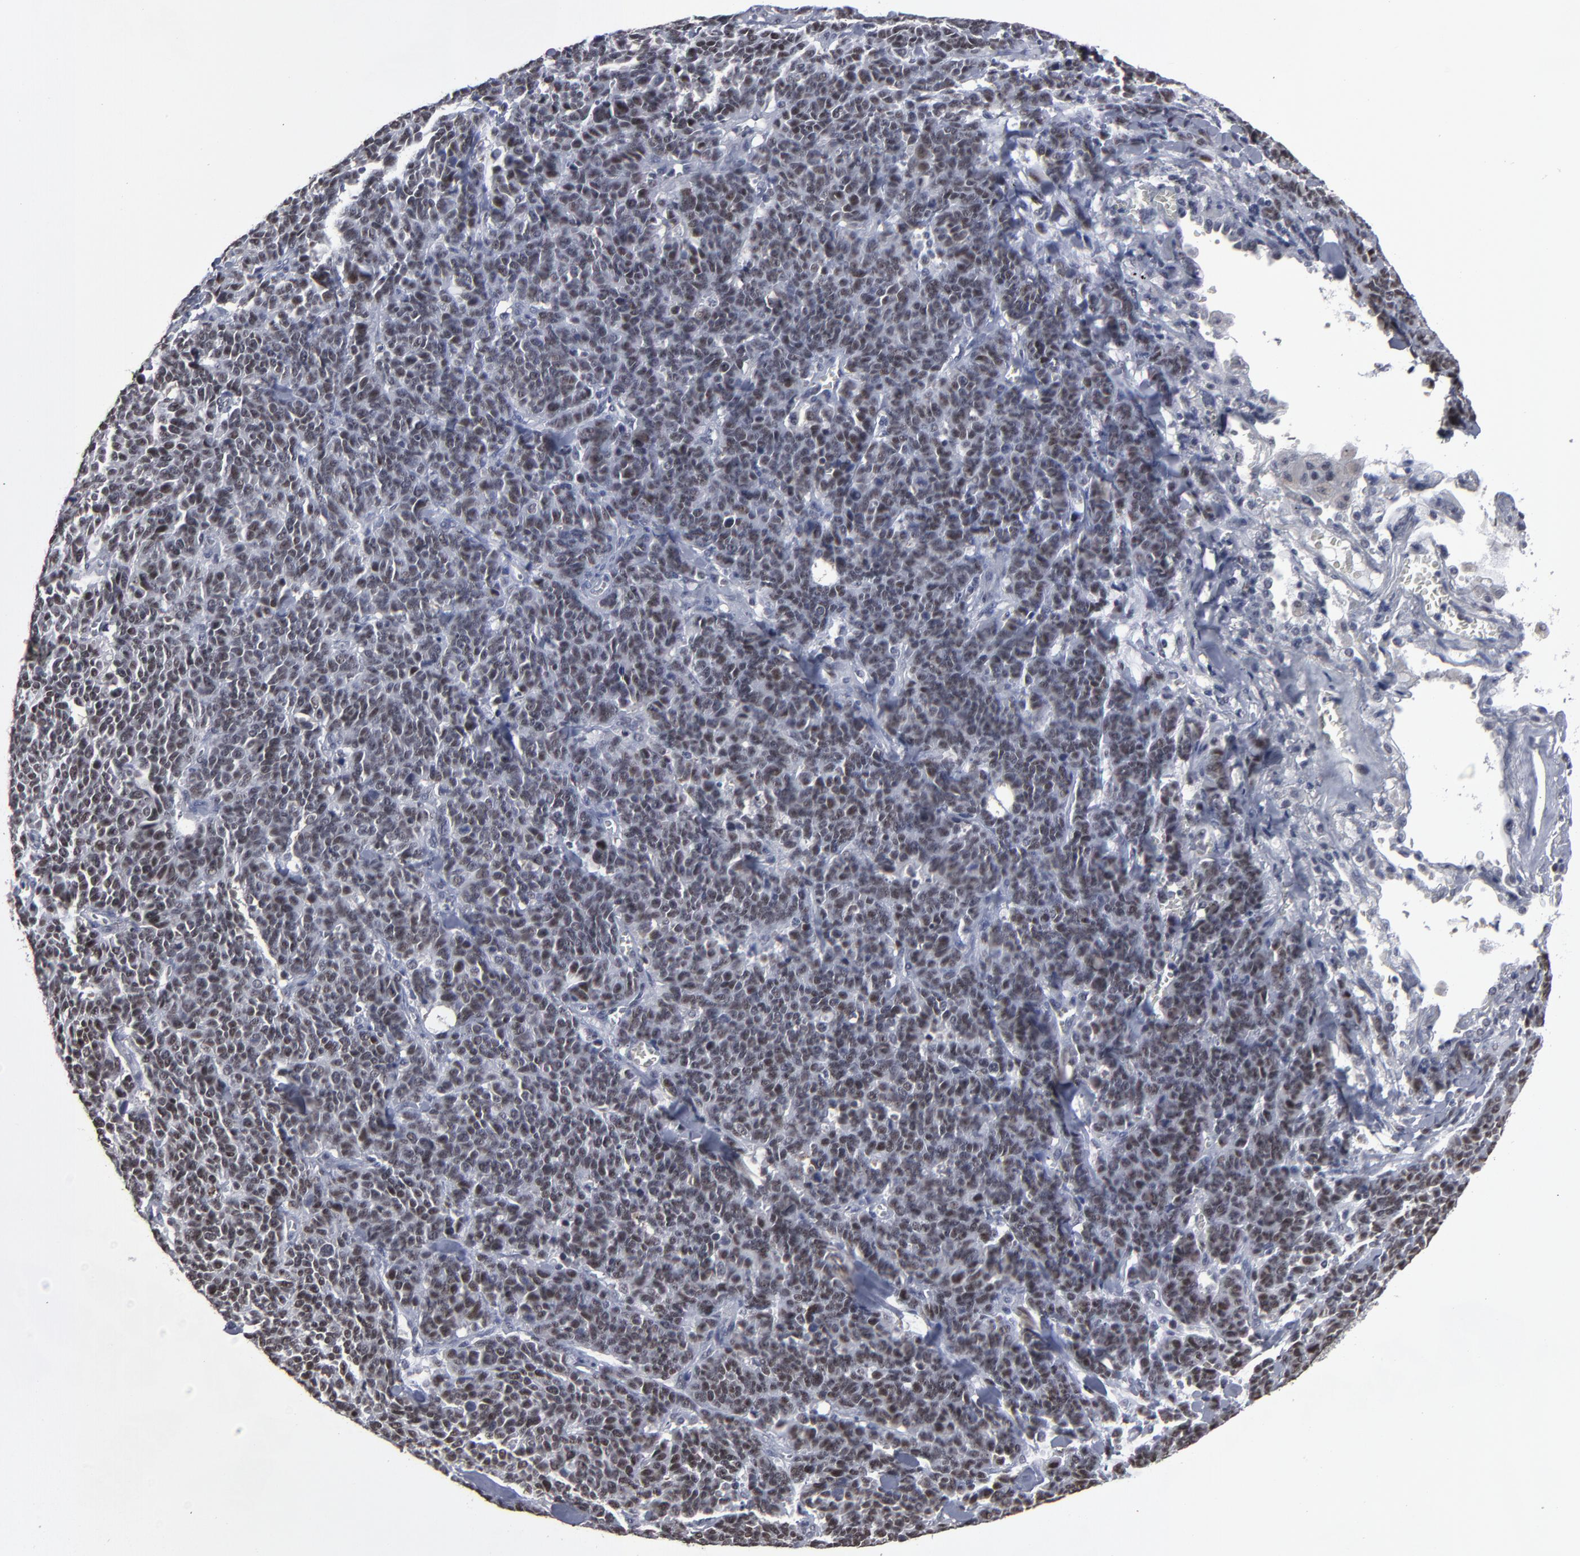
{"staining": {"intensity": "moderate", "quantity": "25%-75%", "location": "nuclear"}, "tissue": "lung cancer", "cell_type": "Tumor cells", "image_type": "cancer", "snomed": [{"axis": "morphology", "description": "Neoplasm, malignant, NOS"}, {"axis": "topography", "description": "Lung"}], "caption": "DAB (3,3'-diaminobenzidine) immunohistochemical staining of human lung cancer exhibits moderate nuclear protein expression in approximately 25%-75% of tumor cells. (DAB (3,3'-diaminobenzidine) IHC, brown staining for protein, blue staining for nuclei).", "gene": "SSRP1", "patient": {"sex": "female", "age": 58}}